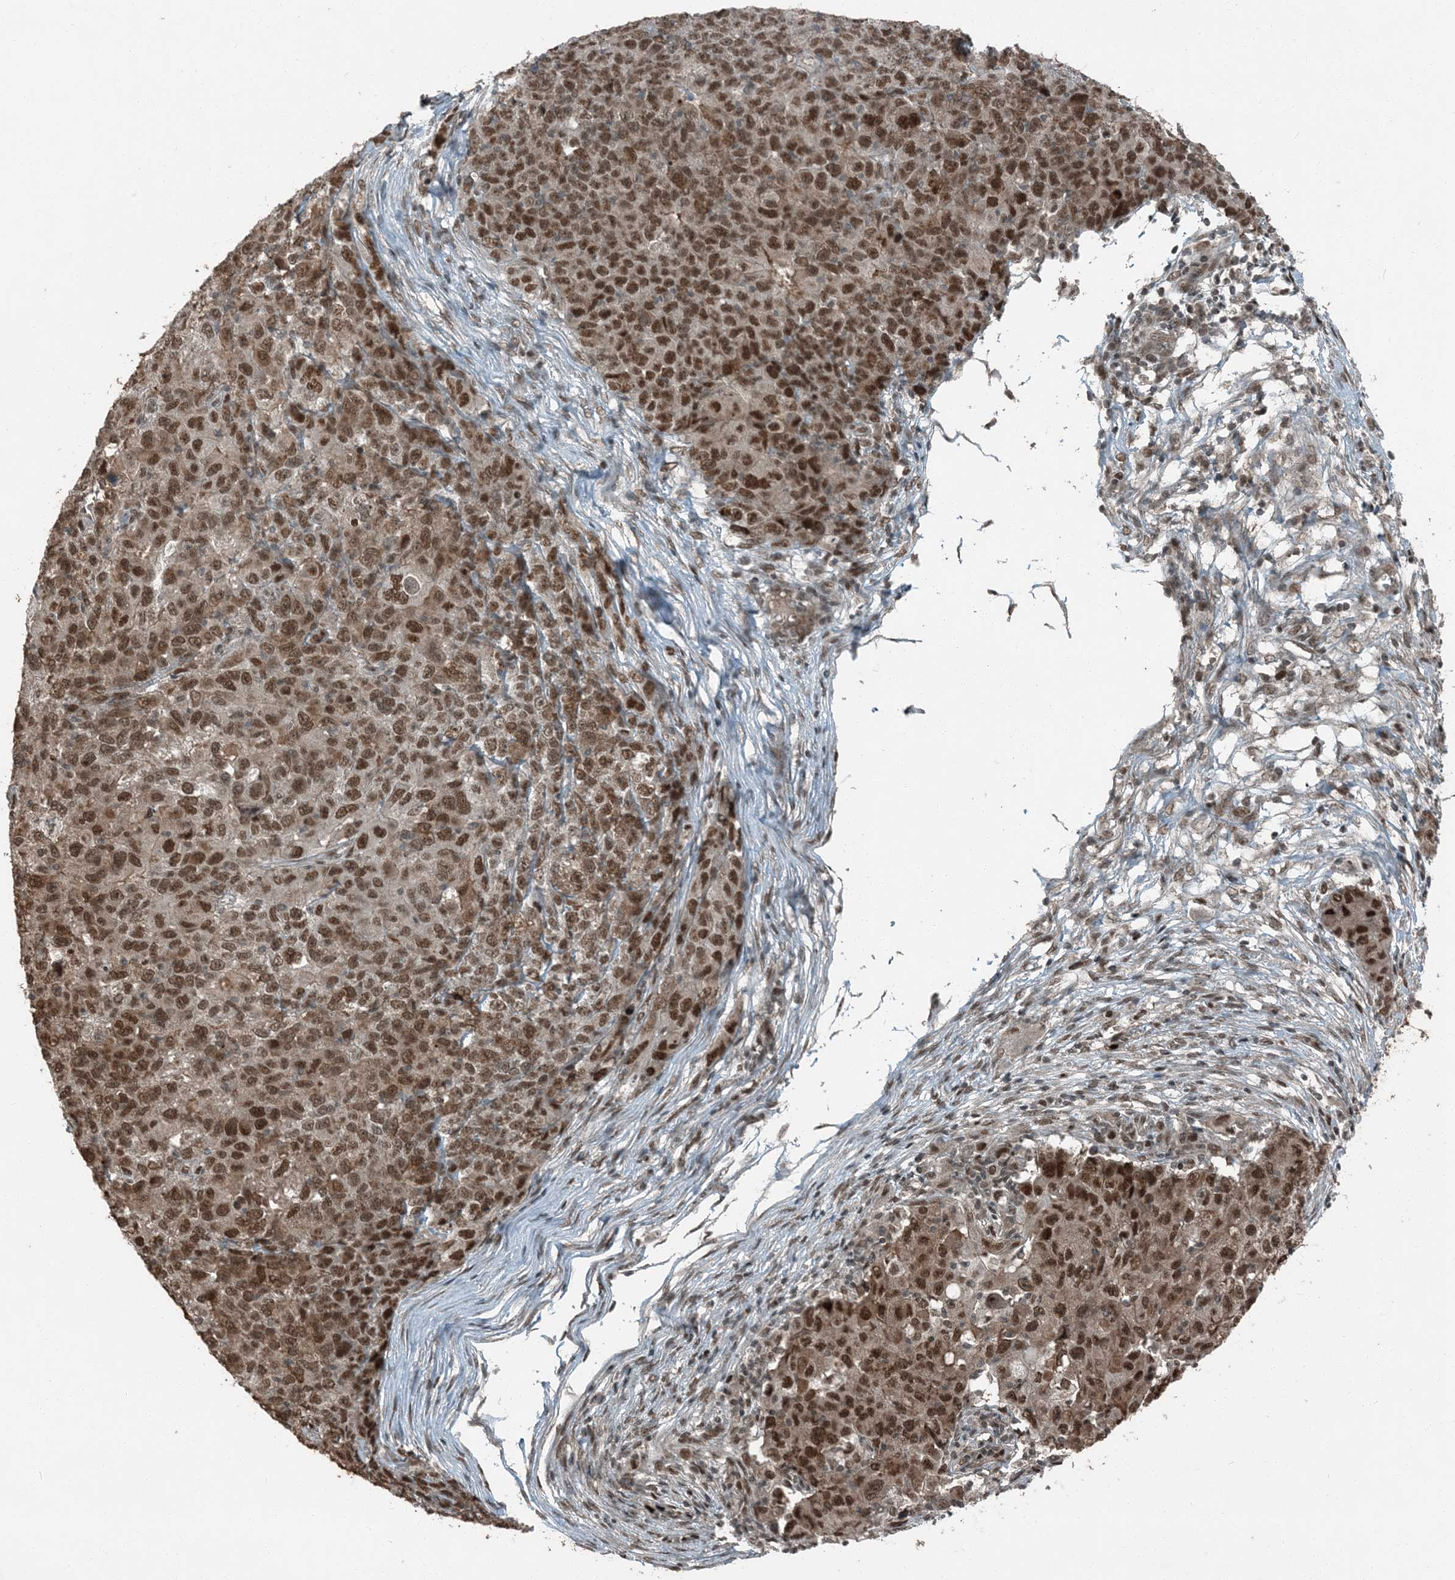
{"staining": {"intensity": "moderate", "quantity": ">75%", "location": "nuclear"}, "tissue": "ovarian cancer", "cell_type": "Tumor cells", "image_type": "cancer", "snomed": [{"axis": "morphology", "description": "Carcinoma, endometroid"}, {"axis": "topography", "description": "Ovary"}], "caption": "IHC micrograph of ovarian cancer (endometroid carcinoma) stained for a protein (brown), which reveals medium levels of moderate nuclear staining in approximately >75% of tumor cells.", "gene": "TRAPPC12", "patient": {"sex": "female", "age": 42}}